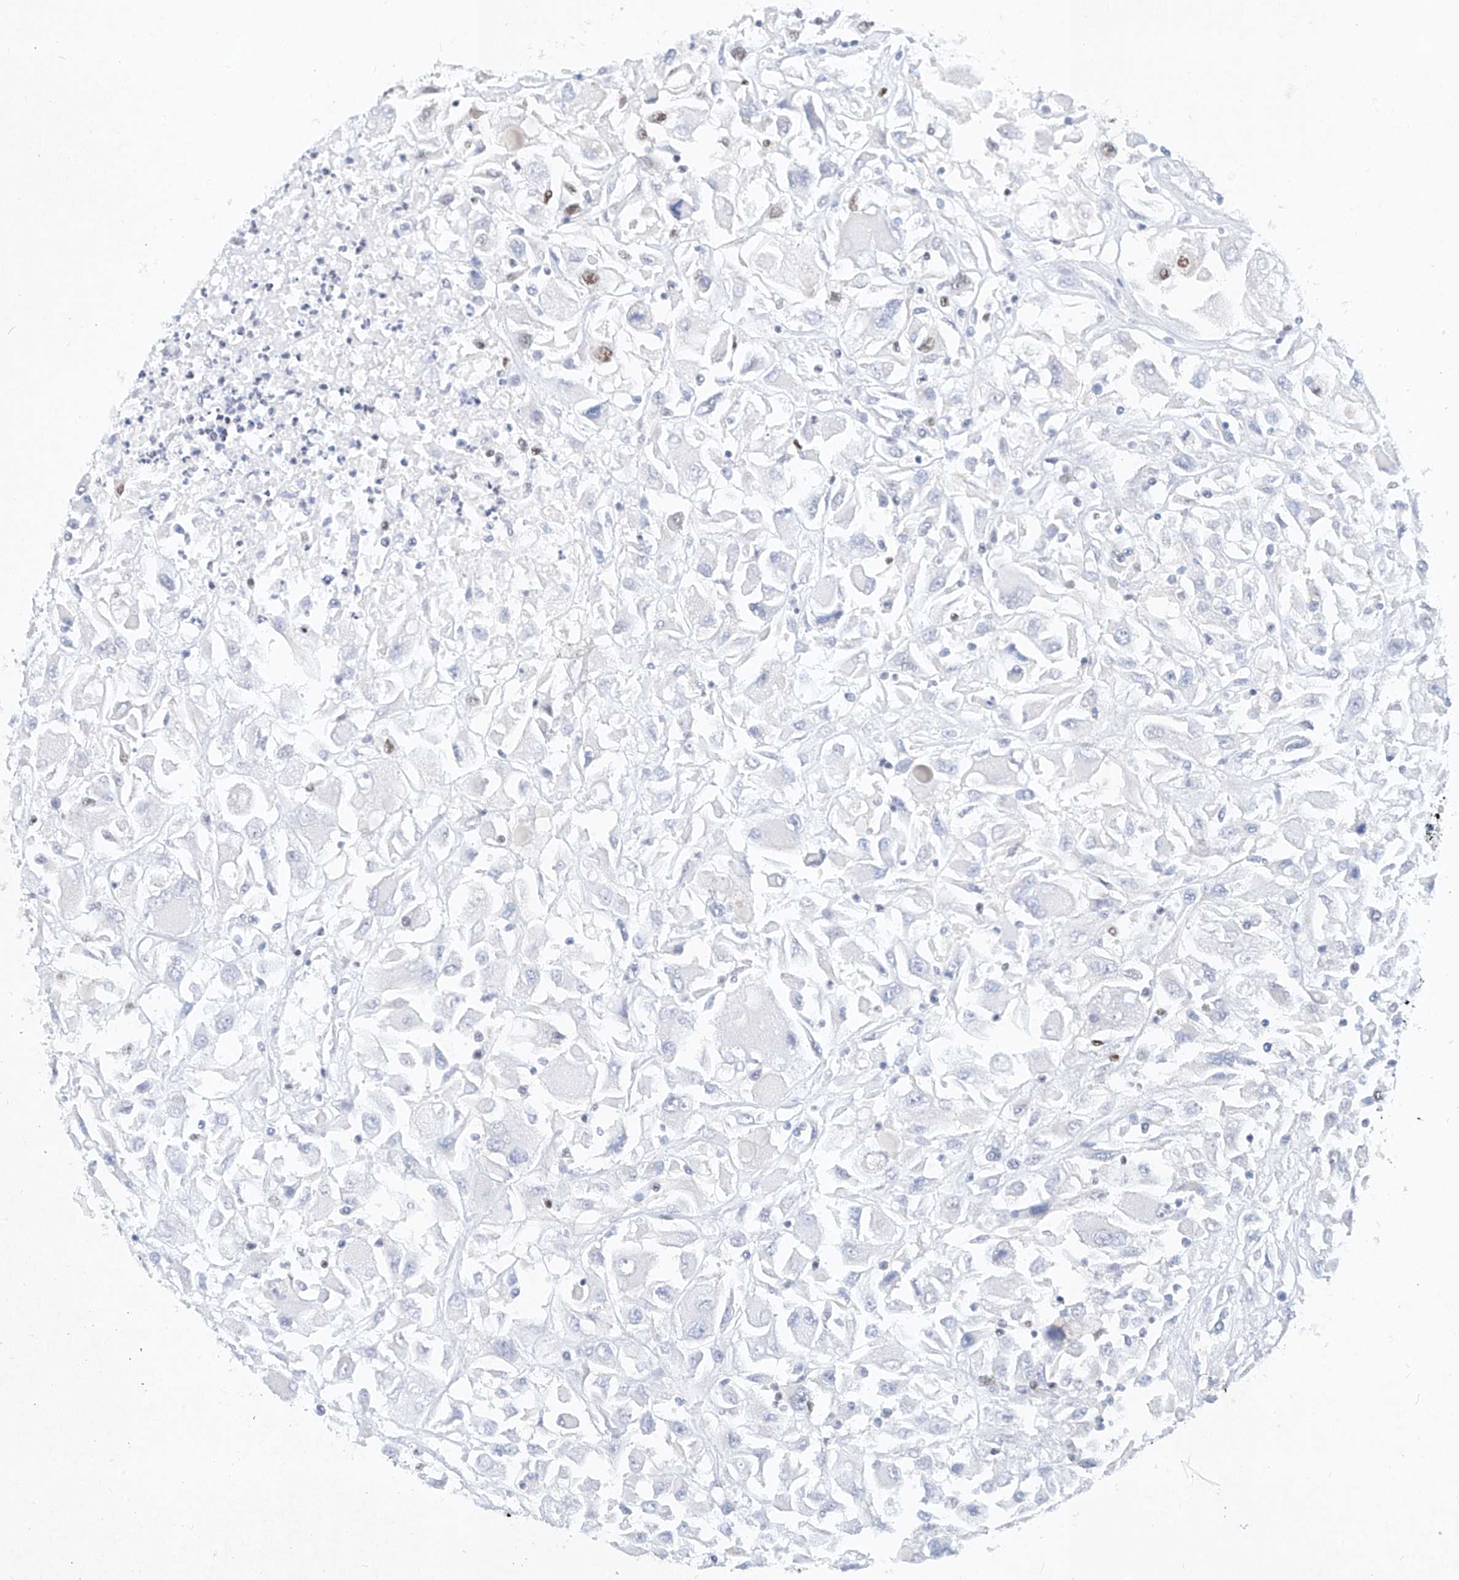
{"staining": {"intensity": "moderate", "quantity": "<25%", "location": "nuclear"}, "tissue": "renal cancer", "cell_type": "Tumor cells", "image_type": "cancer", "snomed": [{"axis": "morphology", "description": "Adenocarcinoma, NOS"}, {"axis": "topography", "description": "Kidney"}], "caption": "Immunohistochemical staining of renal cancer (adenocarcinoma) reveals low levels of moderate nuclear positivity in approximately <25% of tumor cells. The staining is performed using DAB brown chromogen to label protein expression. The nuclei are counter-stained blue using hematoxylin.", "gene": "TAF4", "patient": {"sex": "female", "age": 52}}